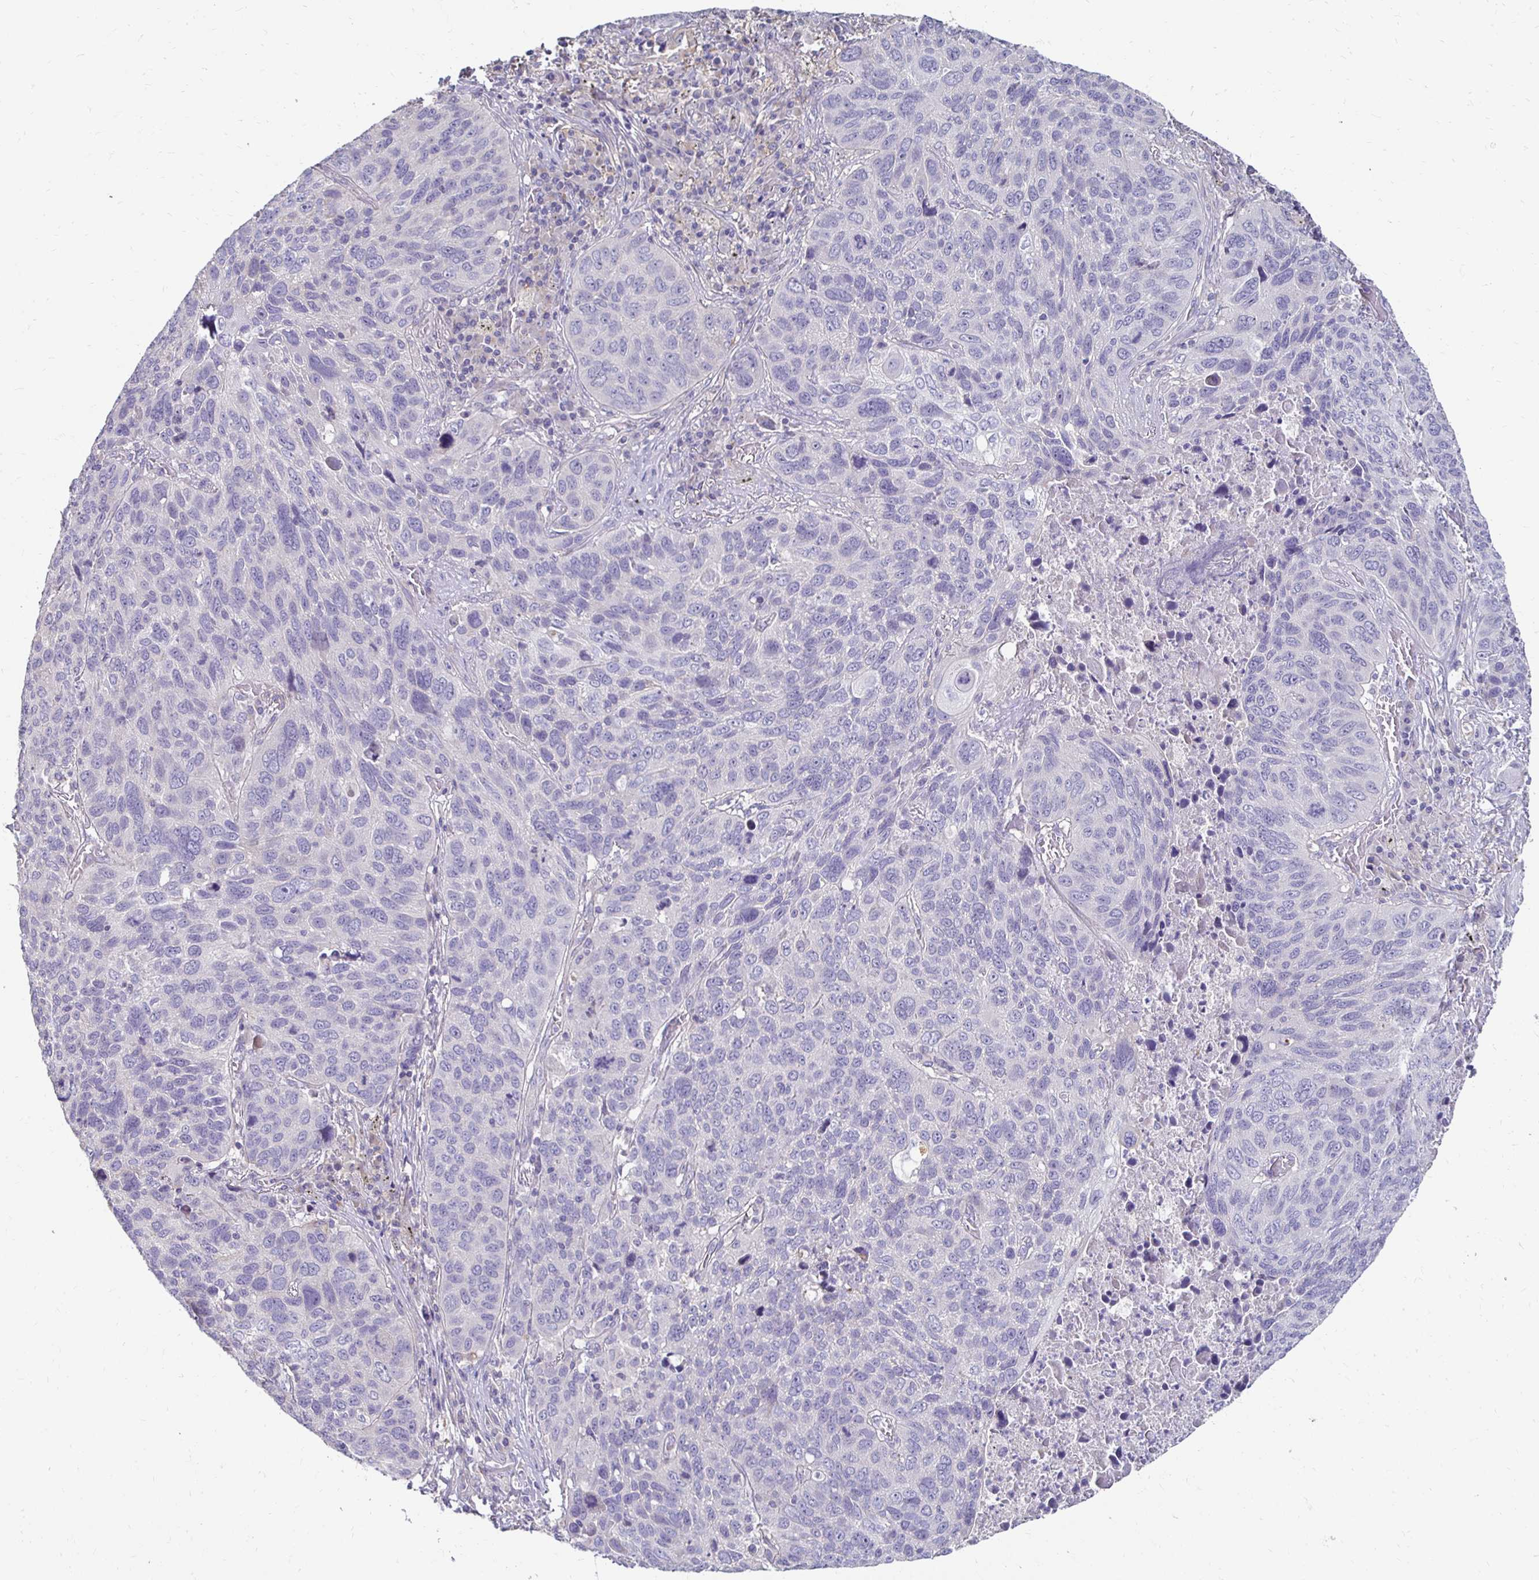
{"staining": {"intensity": "negative", "quantity": "none", "location": "none"}, "tissue": "lung cancer", "cell_type": "Tumor cells", "image_type": "cancer", "snomed": [{"axis": "morphology", "description": "Squamous cell carcinoma, NOS"}, {"axis": "topography", "description": "Lung"}], "caption": "Protein analysis of lung cancer (squamous cell carcinoma) reveals no significant staining in tumor cells.", "gene": "AKAP6", "patient": {"sex": "male", "age": 68}}